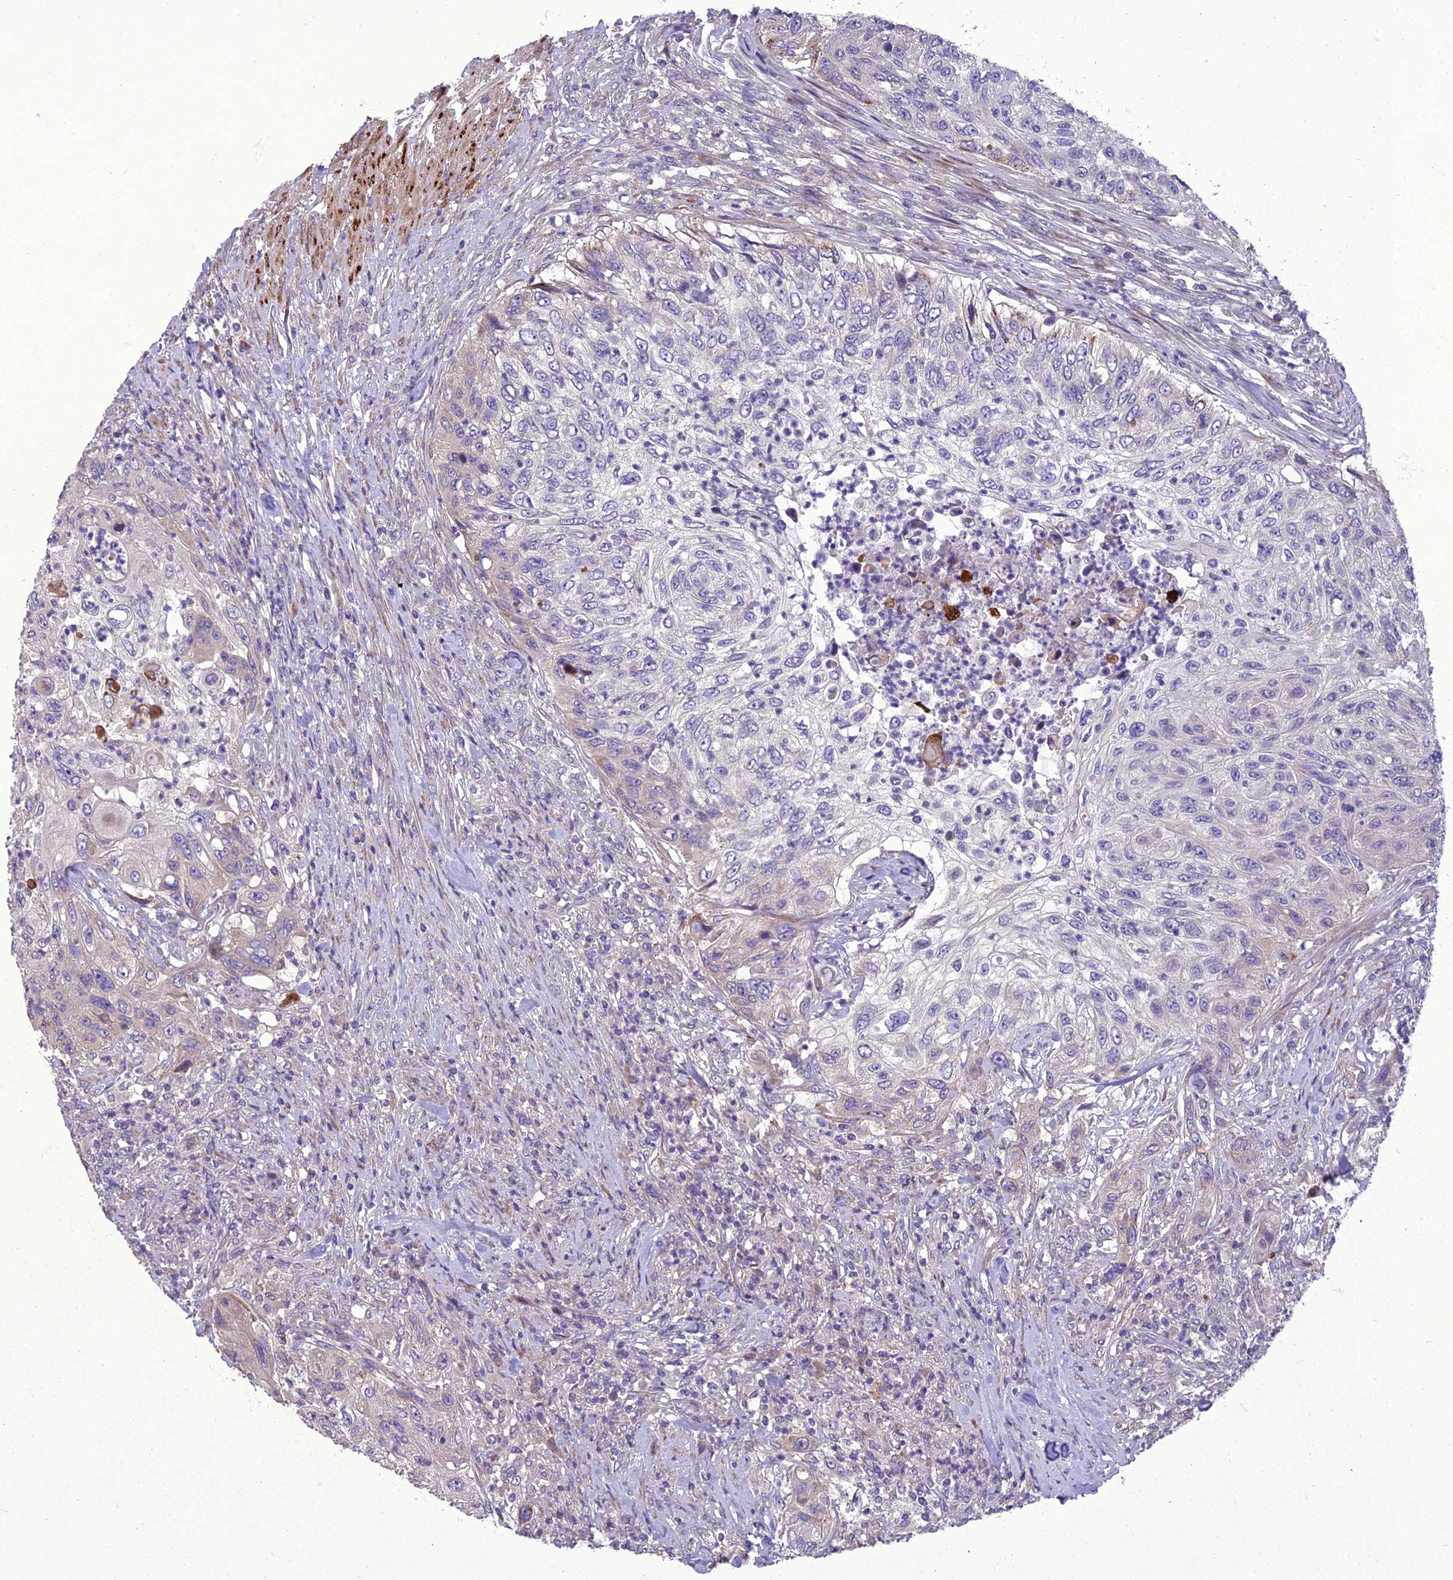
{"staining": {"intensity": "negative", "quantity": "none", "location": "none"}, "tissue": "urothelial cancer", "cell_type": "Tumor cells", "image_type": "cancer", "snomed": [{"axis": "morphology", "description": "Urothelial carcinoma, High grade"}, {"axis": "topography", "description": "Urinary bladder"}], "caption": "This is a photomicrograph of IHC staining of urothelial cancer, which shows no staining in tumor cells. (Stains: DAB IHC with hematoxylin counter stain, Microscopy: brightfield microscopy at high magnification).", "gene": "ADIPOR2", "patient": {"sex": "female", "age": 60}}